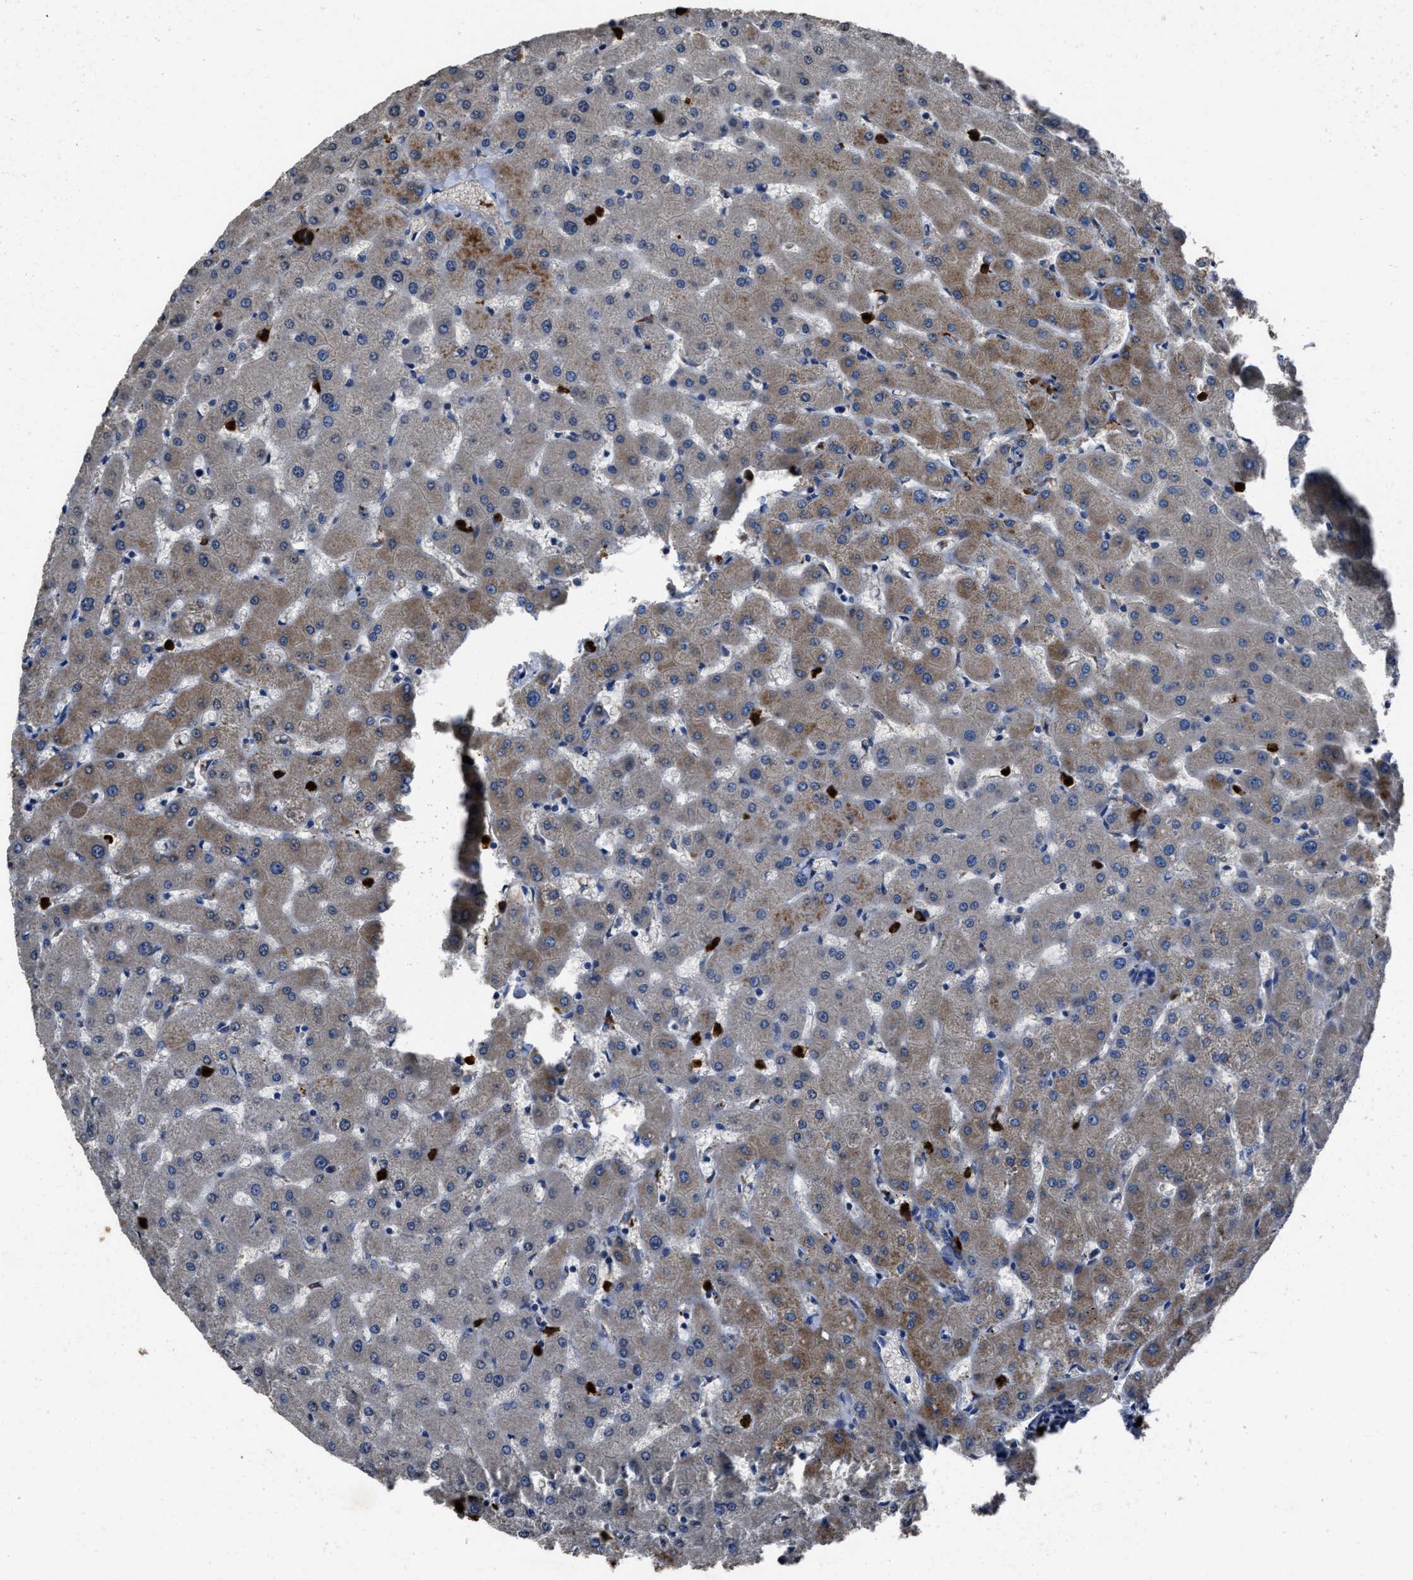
{"staining": {"intensity": "weak", "quantity": "25%-75%", "location": "cytoplasmic/membranous"}, "tissue": "liver", "cell_type": "Cholangiocytes", "image_type": "normal", "snomed": [{"axis": "morphology", "description": "Normal tissue, NOS"}, {"axis": "topography", "description": "Liver"}], "caption": "Immunohistochemistry of benign liver reveals low levels of weak cytoplasmic/membranous staining in approximately 25%-75% of cholangiocytes.", "gene": "ANGPT1", "patient": {"sex": "female", "age": 63}}